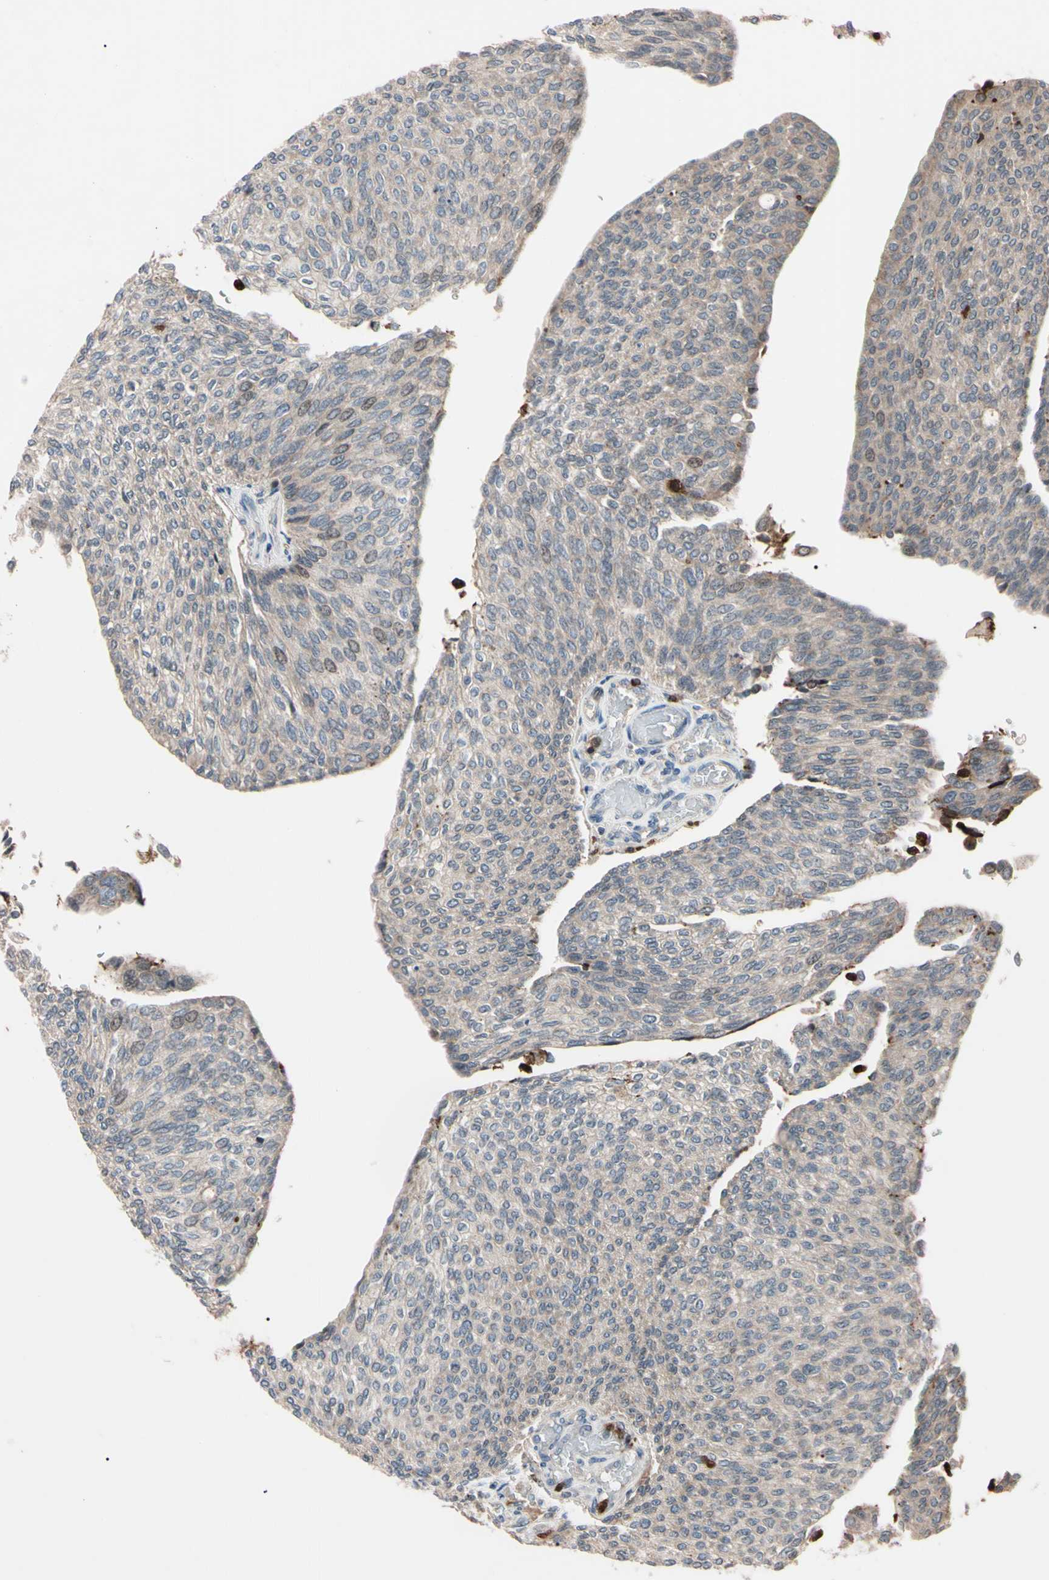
{"staining": {"intensity": "strong", "quantity": "<25%", "location": "cytoplasmic/membranous,nuclear"}, "tissue": "urothelial cancer", "cell_type": "Tumor cells", "image_type": "cancer", "snomed": [{"axis": "morphology", "description": "Urothelial carcinoma, Low grade"}, {"axis": "topography", "description": "Urinary bladder"}], "caption": "Urothelial cancer tissue displays strong cytoplasmic/membranous and nuclear staining in approximately <25% of tumor cells", "gene": "TRAF5", "patient": {"sex": "female", "age": 79}}